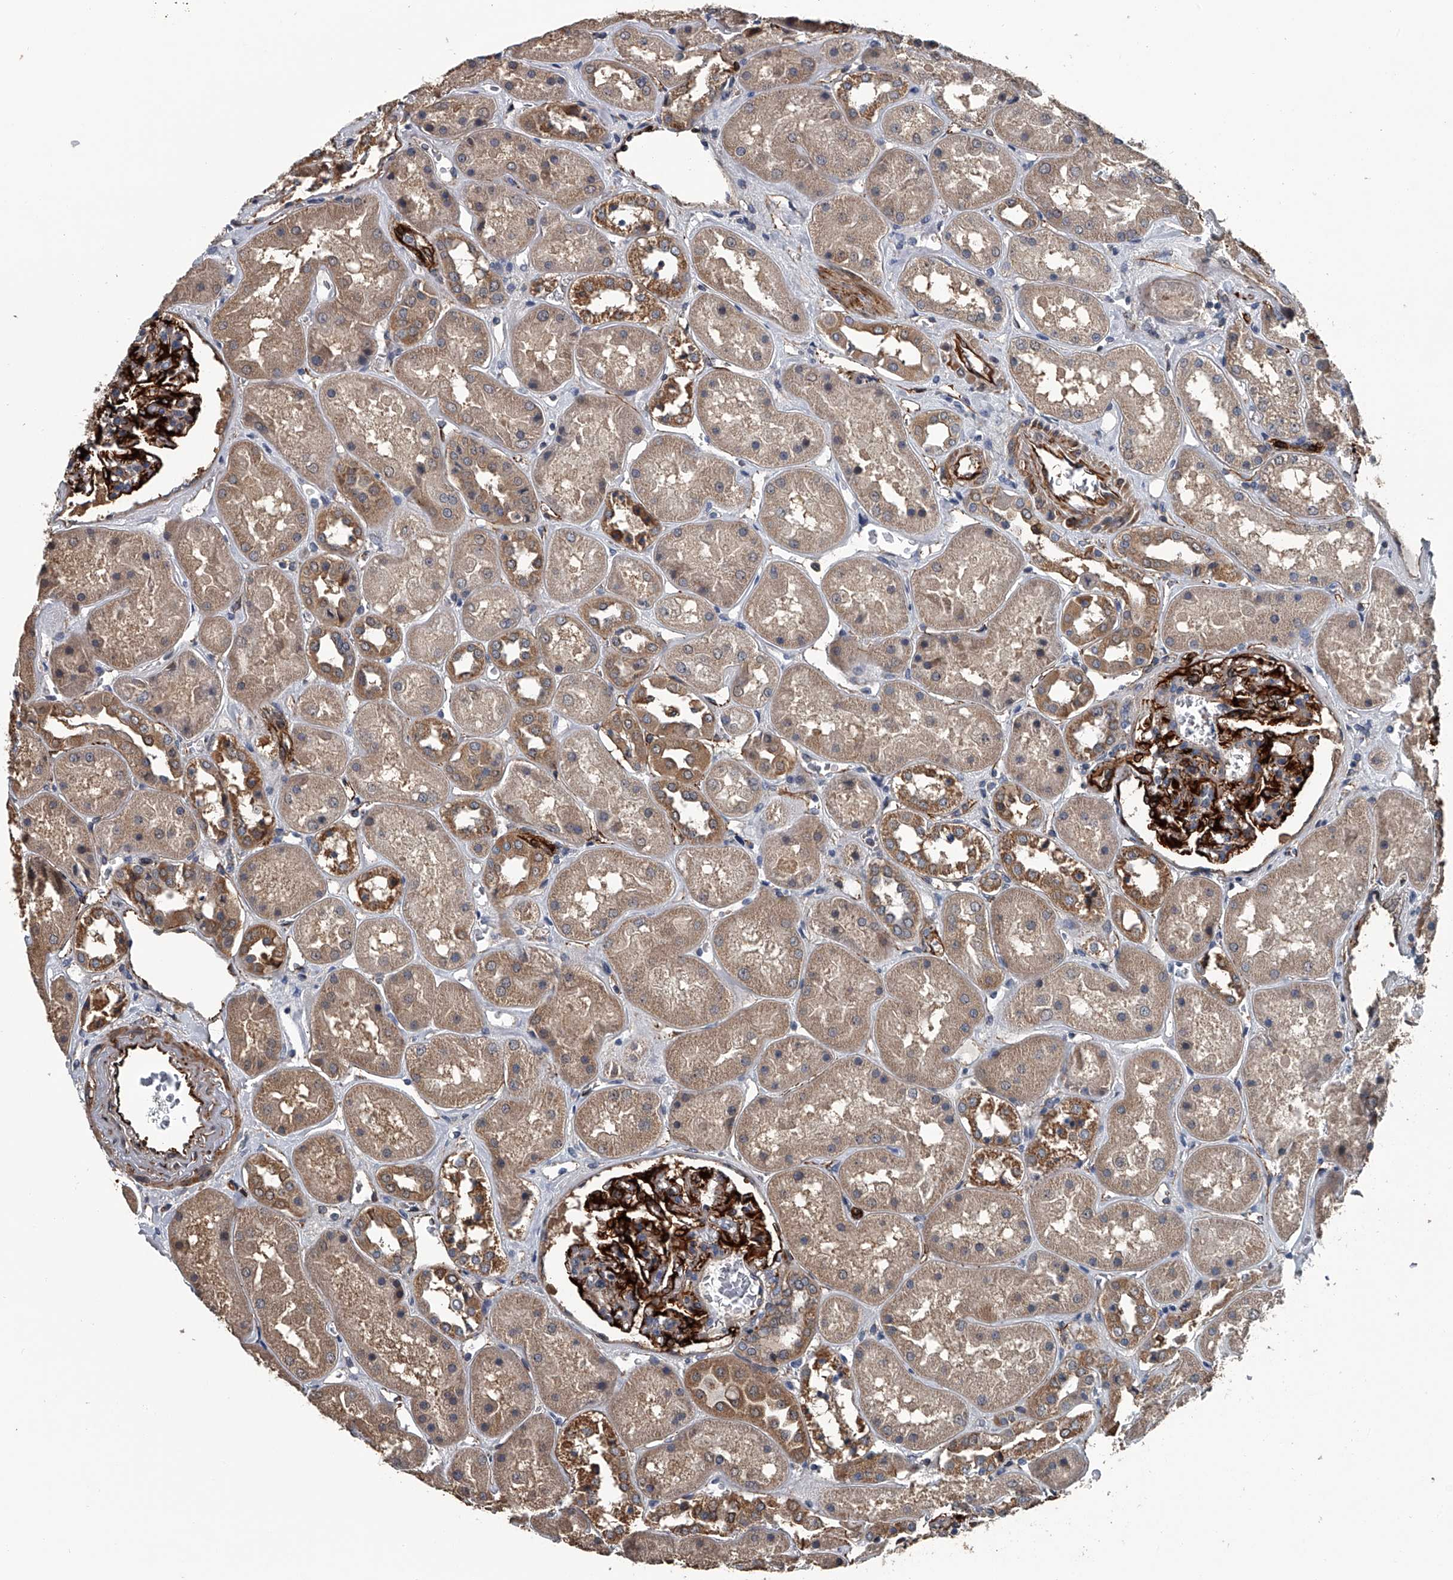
{"staining": {"intensity": "strong", "quantity": "25%-75%", "location": "cytoplasmic/membranous"}, "tissue": "kidney", "cell_type": "Cells in glomeruli", "image_type": "normal", "snomed": [{"axis": "morphology", "description": "Normal tissue, NOS"}, {"axis": "topography", "description": "Kidney"}], "caption": "Approximately 25%-75% of cells in glomeruli in benign kidney demonstrate strong cytoplasmic/membranous protein expression as visualized by brown immunohistochemical staining.", "gene": "LDLRAD2", "patient": {"sex": "male", "age": 70}}